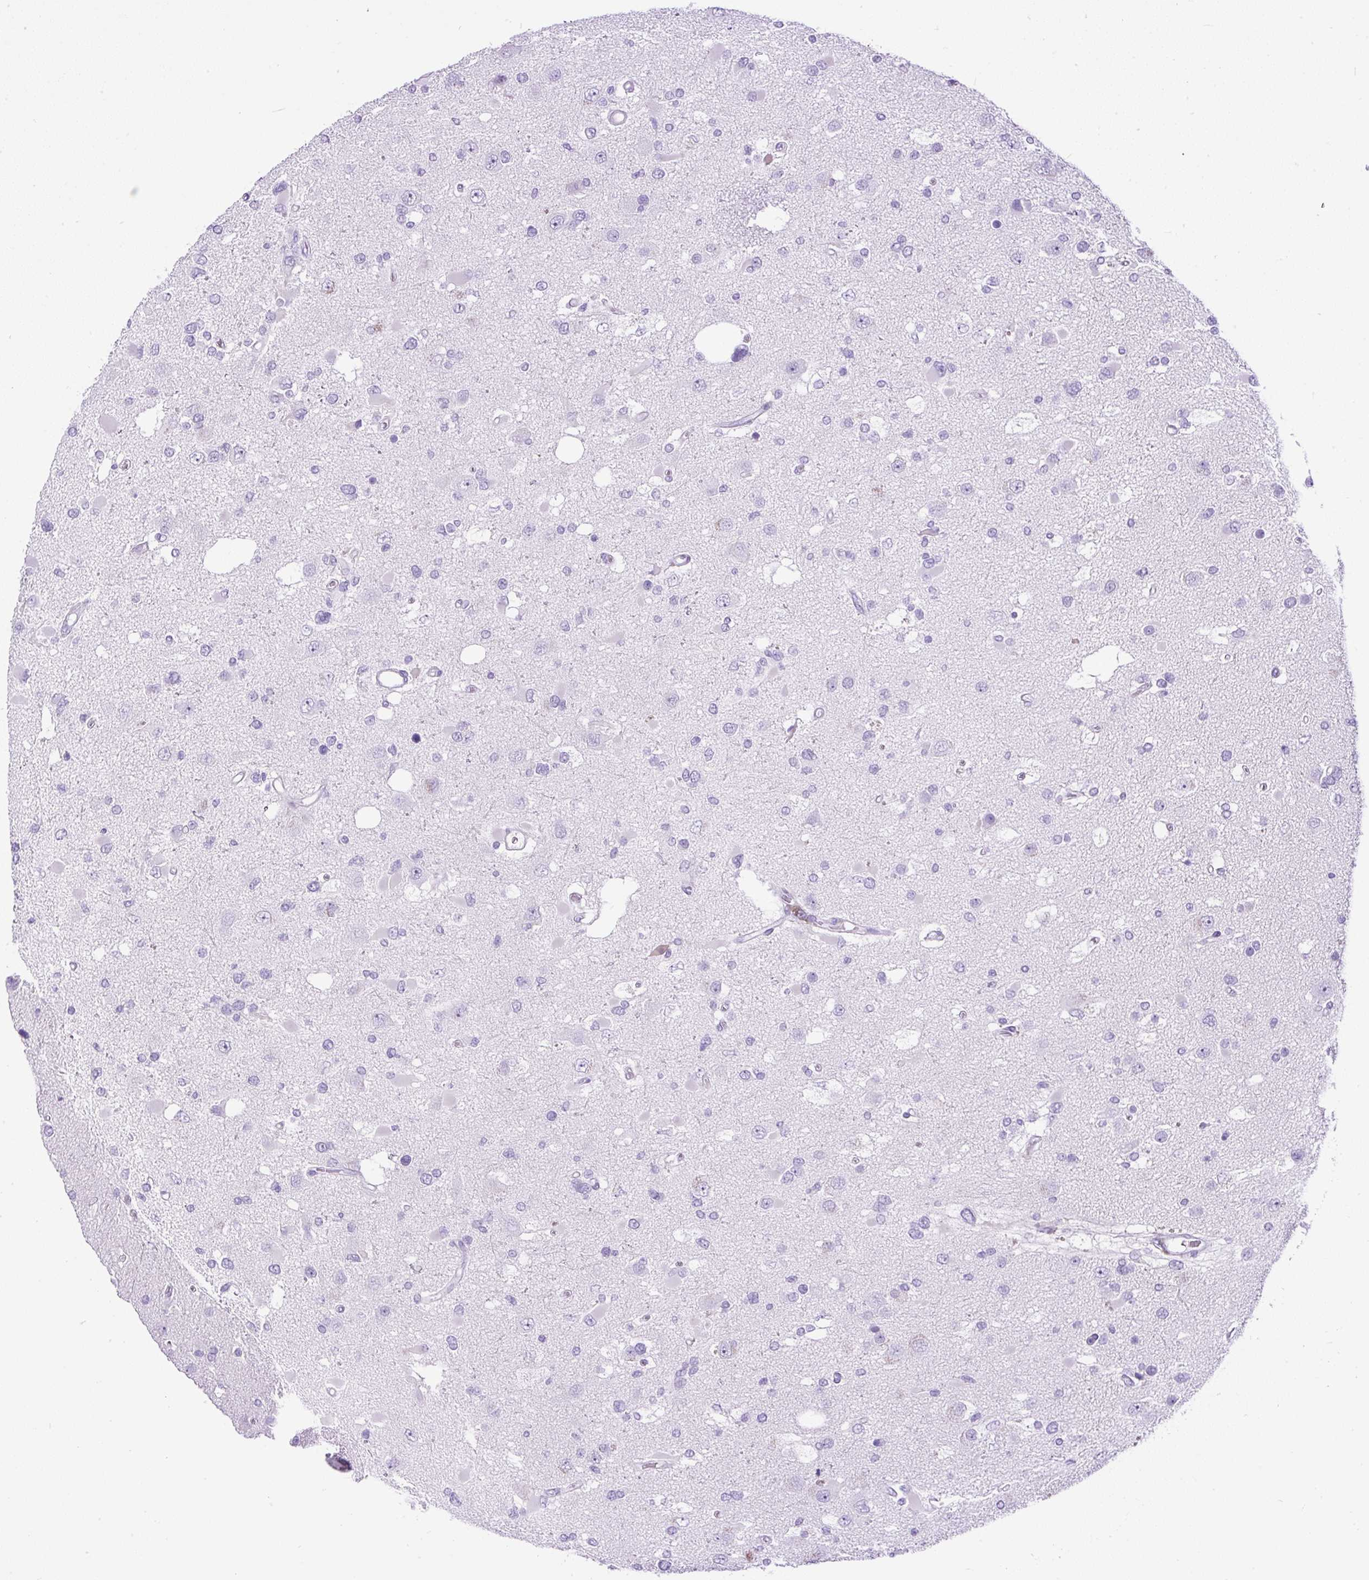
{"staining": {"intensity": "negative", "quantity": "none", "location": "none"}, "tissue": "glioma", "cell_type": "Tumor cells", "image_type": "cancer", "snomed": [{"axis": "morphology", "description": "Glioma, malignant, High grade"}, {"axis": "topography", "description": "Brain"}], "caption": "A photomicrograph of human glioma is negative for staining in tumor cells.", "gene": "PDIA2", "patient": {"sex": "male", "age": 53}}